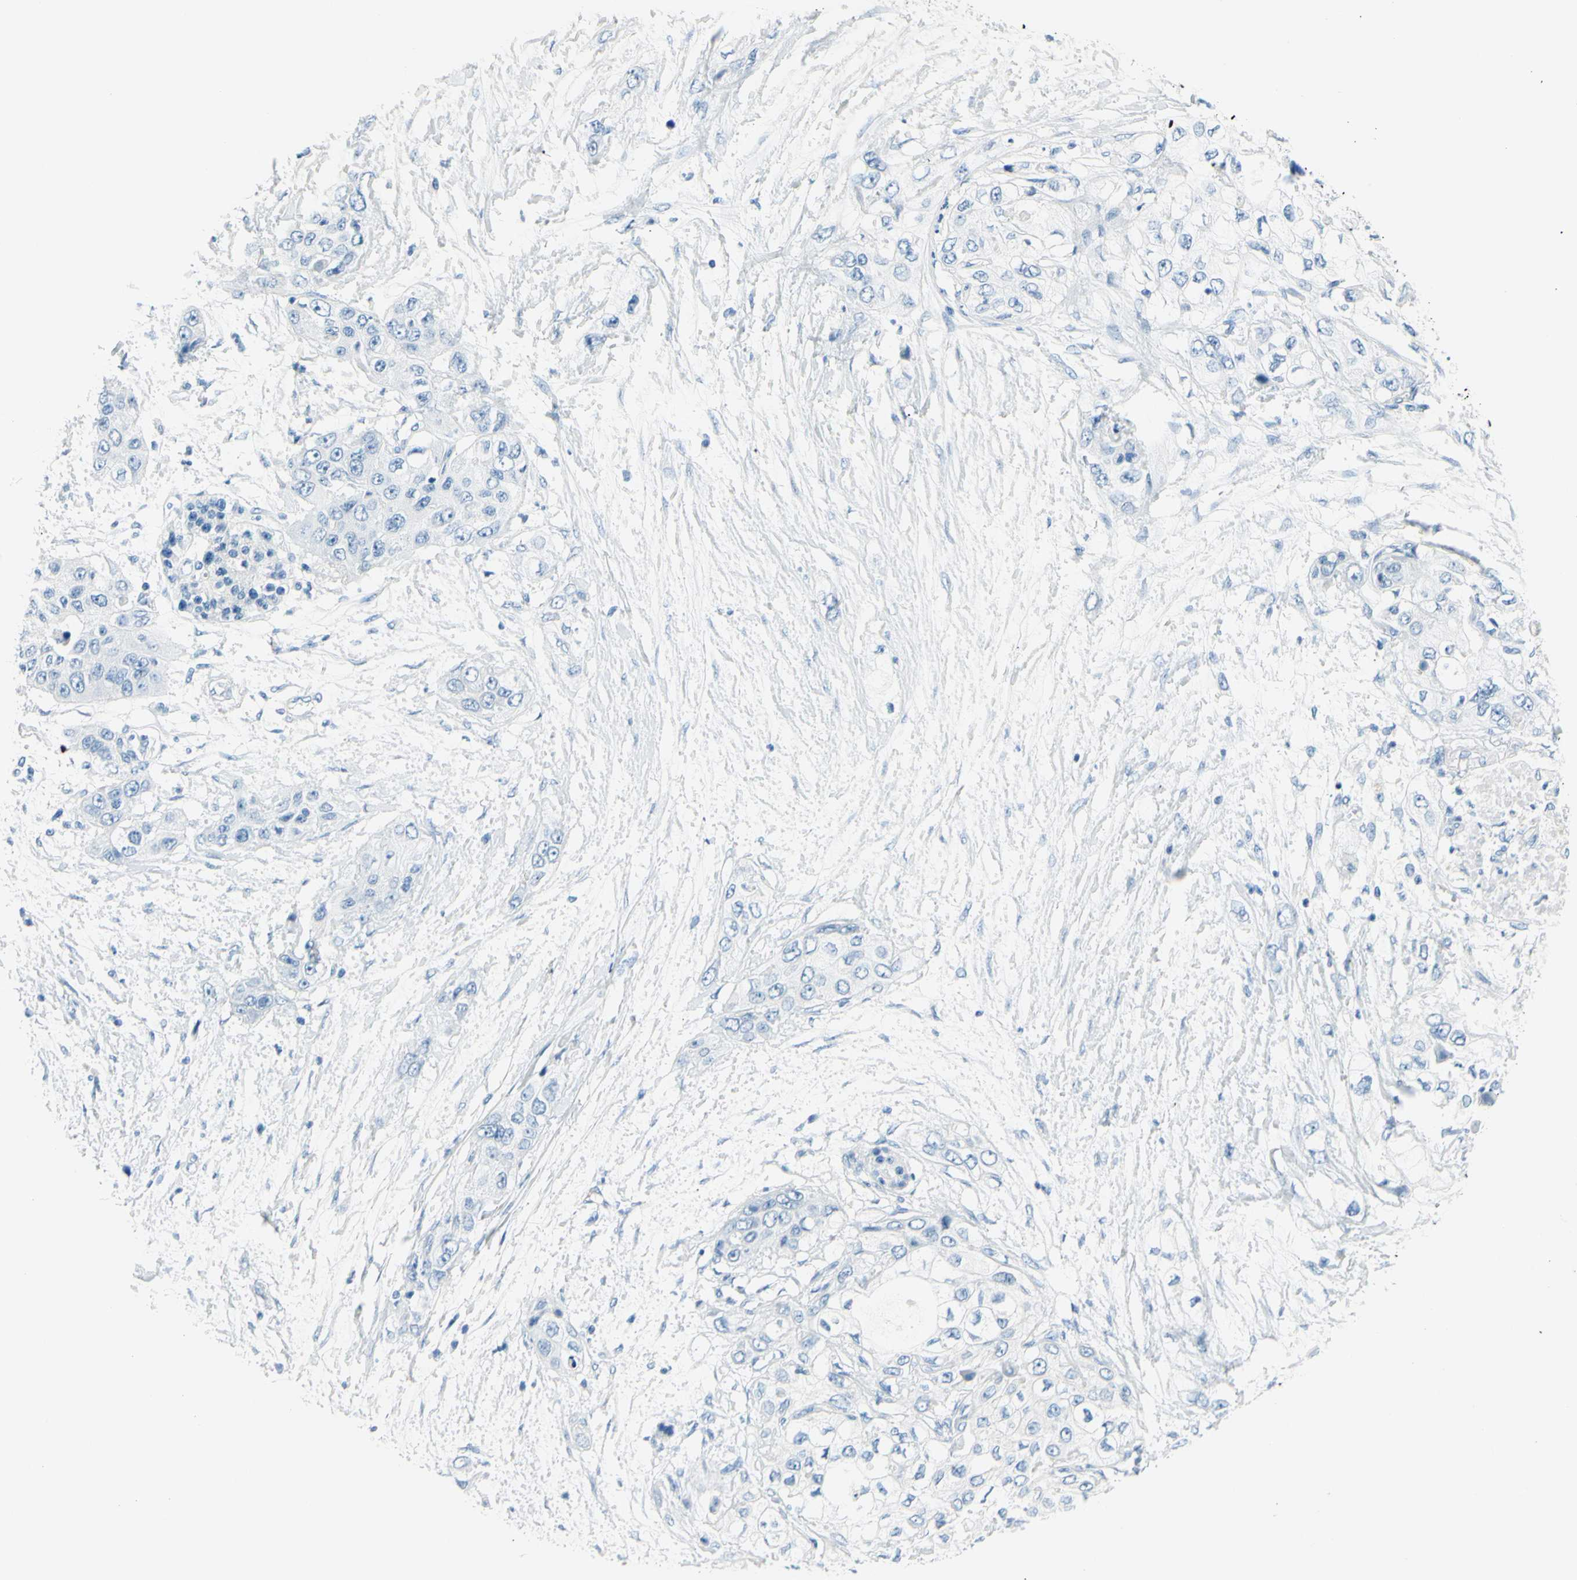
{"staining": {"intensity": "negative", "quantity": "none", "location": "none"}, "tissue": "pancreatic cancer", "cell_type": "Tumor cells", "image_type": "cancer", "snomed": [{"axis": "morphology", "description": "Adenocarcinoma, NOS"}, {"axis": "topography", "description": "Pancreas"}], "caption": "DAB (3,3'-diaminobenzidine) immunohistochemical staining of human pancreatic cancer shows no significant staining in tumor cells. (Stains: DAB (3,3'-diaminobenzidine) immunohistochemistry with hematoxylin counter stain, Microscopy: brightfield microscopy at high magnification).", "gene": "DCT", "patient": {"sex": "female", "age": 70}}